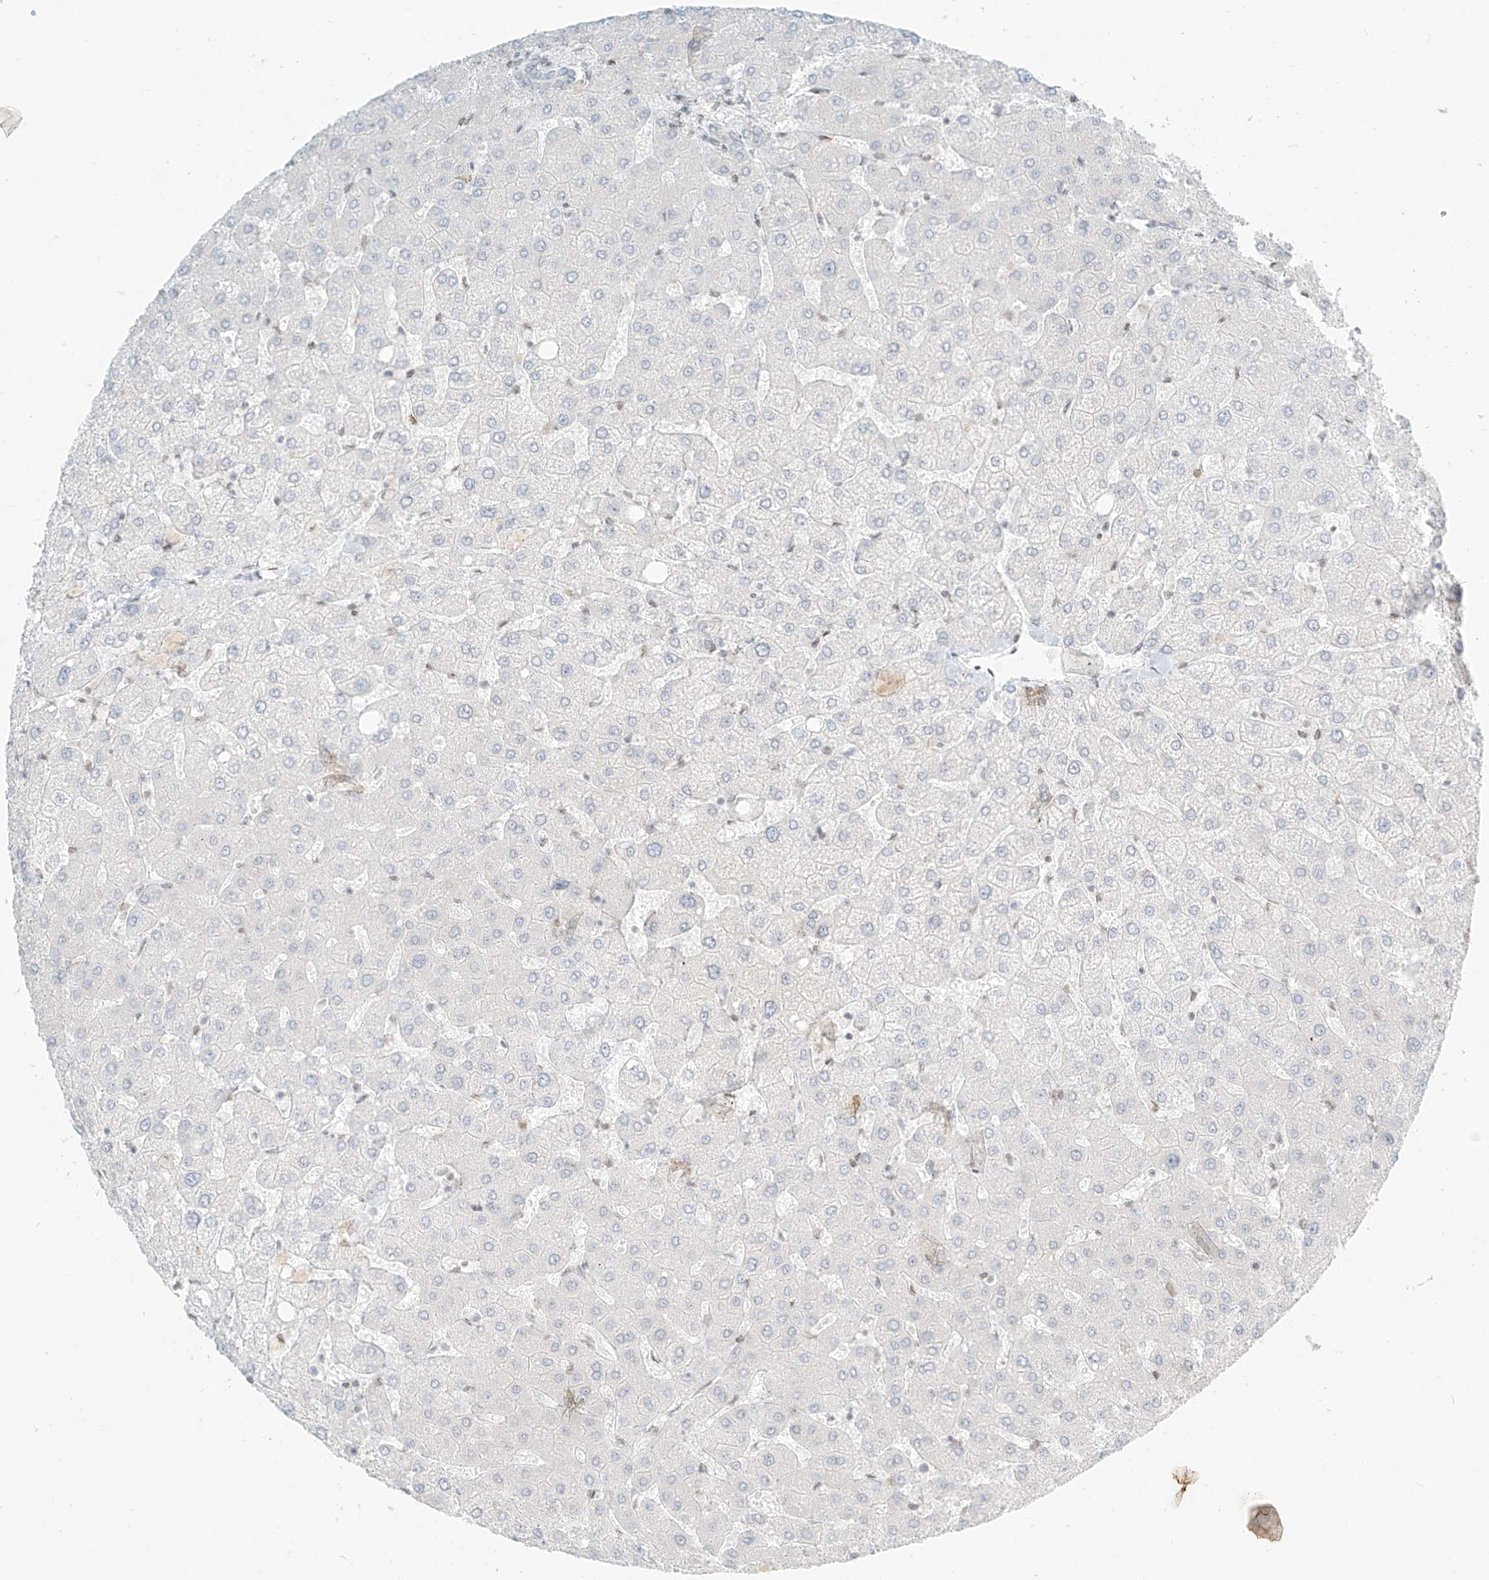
{"staining": {"intensity": "negative", "quantity": "none", "location": "none"}, "tissue": "liver", "cell_type": "Cholangiocytes", "image_type": "normal", "snomed": [{"axis": "morphology", "description": "Normal tissue, NOS"}, {"axis": "topography", "description": "Liver"}], "caption": "This micrograph is of unremarkable liver stained with immunohistochemistry to label a protein in brown with the nuclei are counter-stained blue. There is no expression in cholangiocytes. (Stains: DAB immunohistochemistry (IHC) with hematoxylin counter stain, Microscopy: brightfield microscopy at high magnification).", "gene": "OSBPL7", "patient": {"sex": "female", "age": 54}}